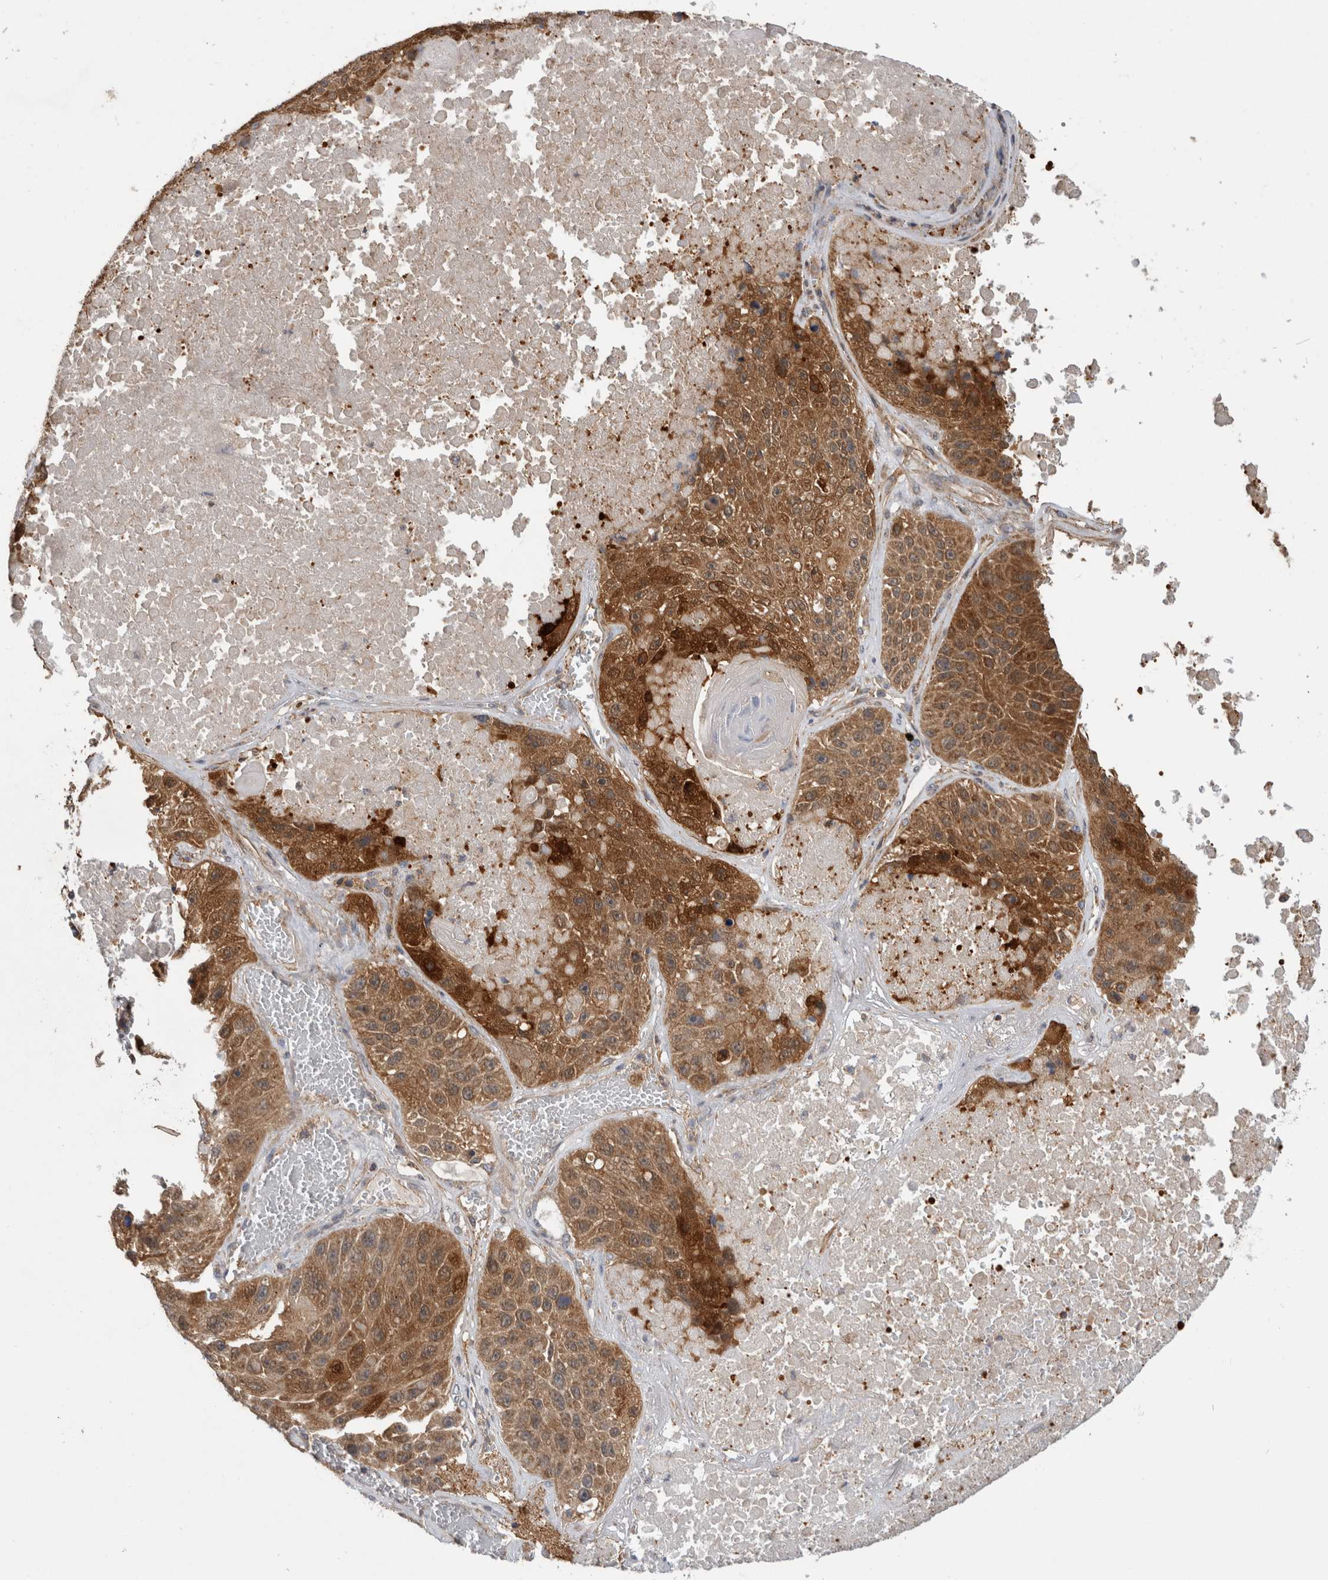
{"staining": {"intensity": "moderate", "quantity": ">75%", "location": "cytoplasmic/membranous"}, "tissue": "lung cancer", "cell_type": "Tumor cells", "image_type": "cancer", "snomed": [{"axis": "morphology", "description": "Squamous cell carcinoma, NOS"}, {"axis": "topography", "description": "Lung"}], "caption": "Protein expression analysis of human lung cancer reveals moderate cytoplasmic/membranous staining in approximately >75% of tumor cells. (IHC, brightfield microscopy, high magnification).", "gene": "SFXN2", "patient": {"sex": "male", "age": 61}}